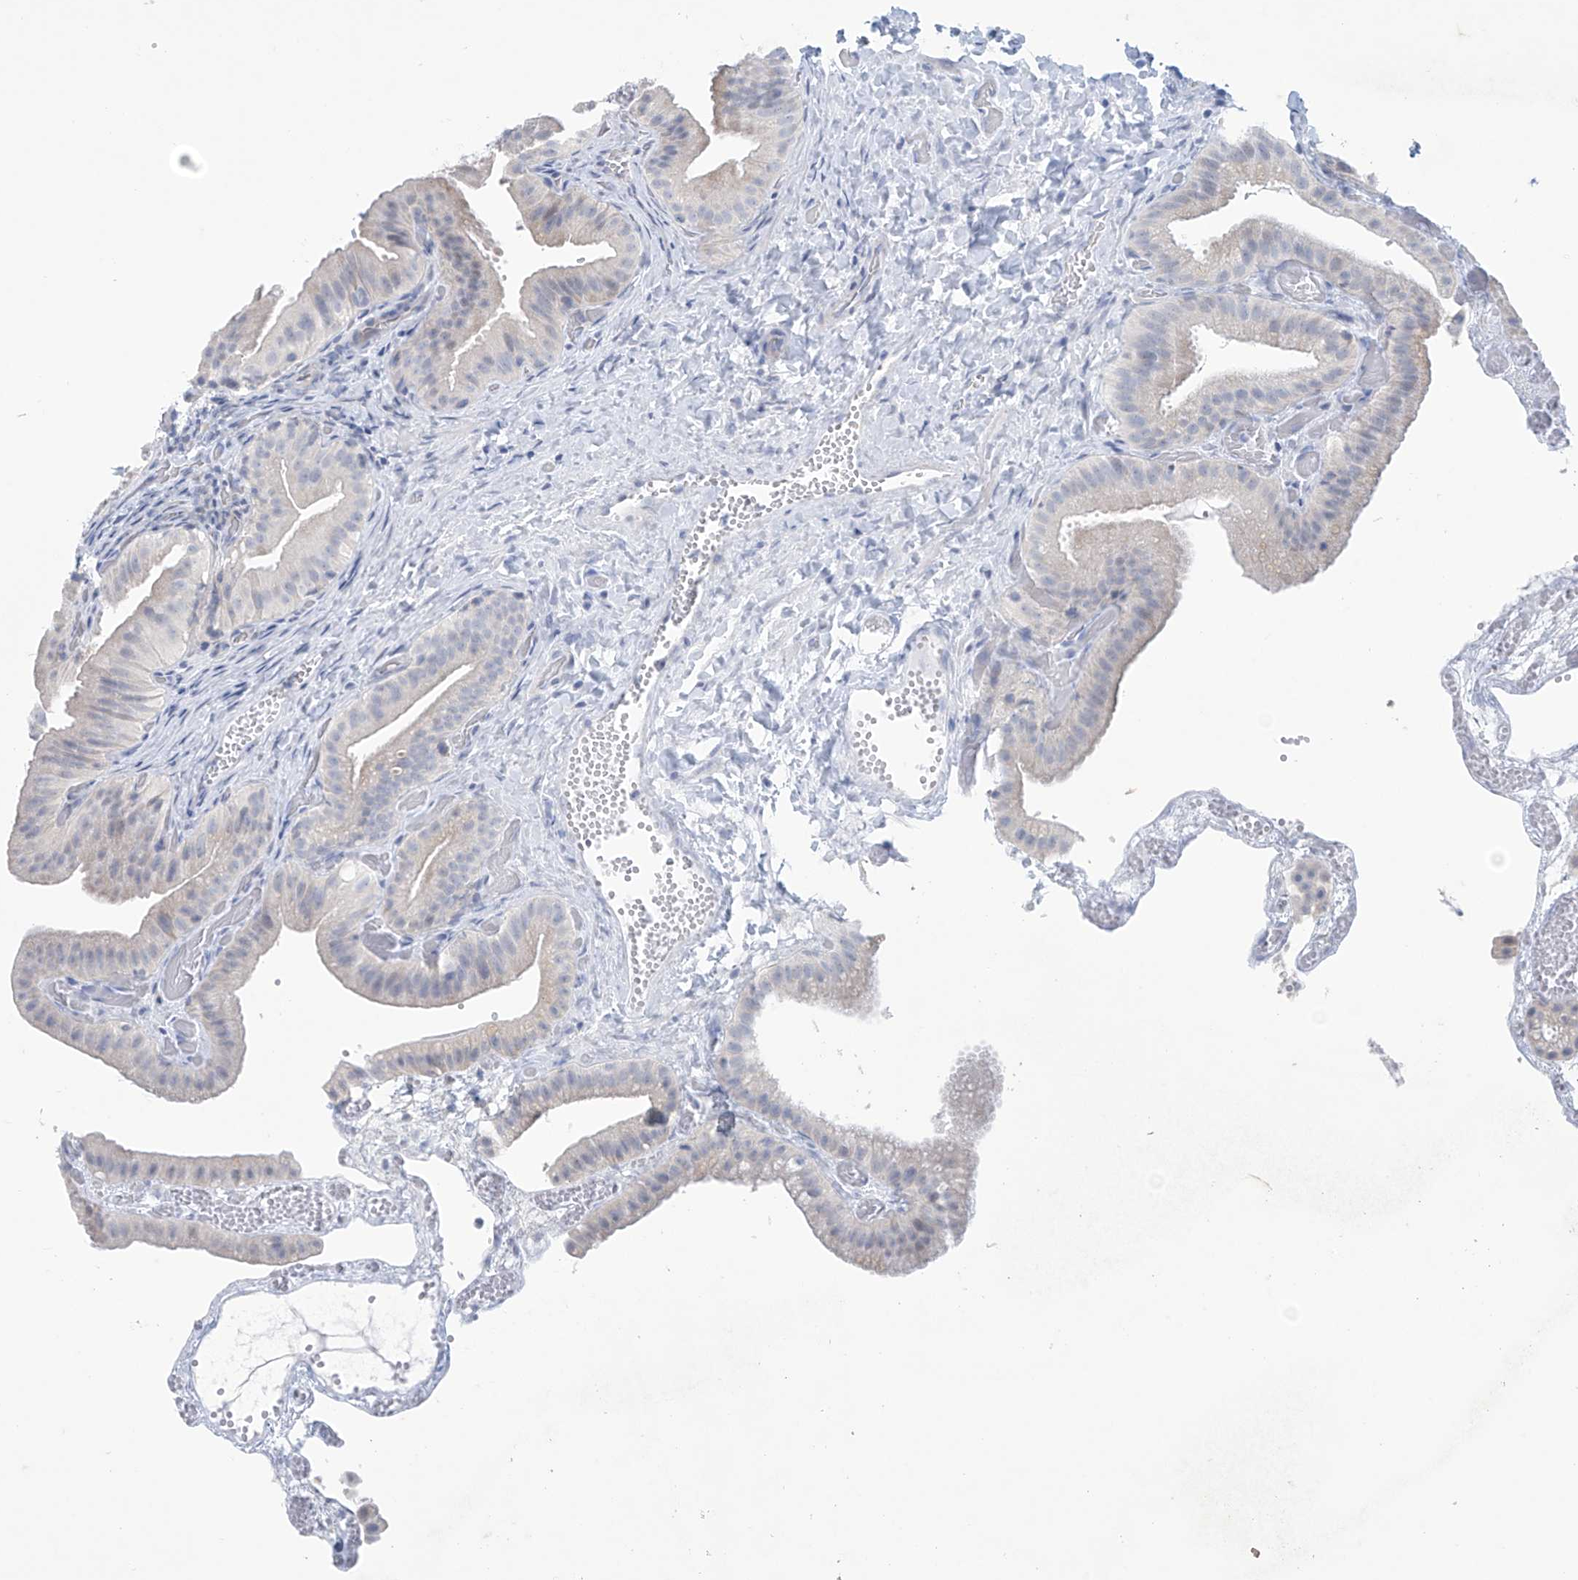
{"staining": {"intensity": "negative", "quantity": "none", "location": "none"}, "tissue": "gallbladder", "cell_type": "Glandular cells", "image_type": "normal", "snomed": [{"axis": "morphology", "description": "Normal tissue, NOS"}, {"axis": "topography", "description": "Gallbladder"}], "caption": "This is an IHC photomicrograph of benign gallbladder. There is no positivity in glandular cells.", "gene": "SLC35A5", "patient": {"sex": "female", "age": 64}}